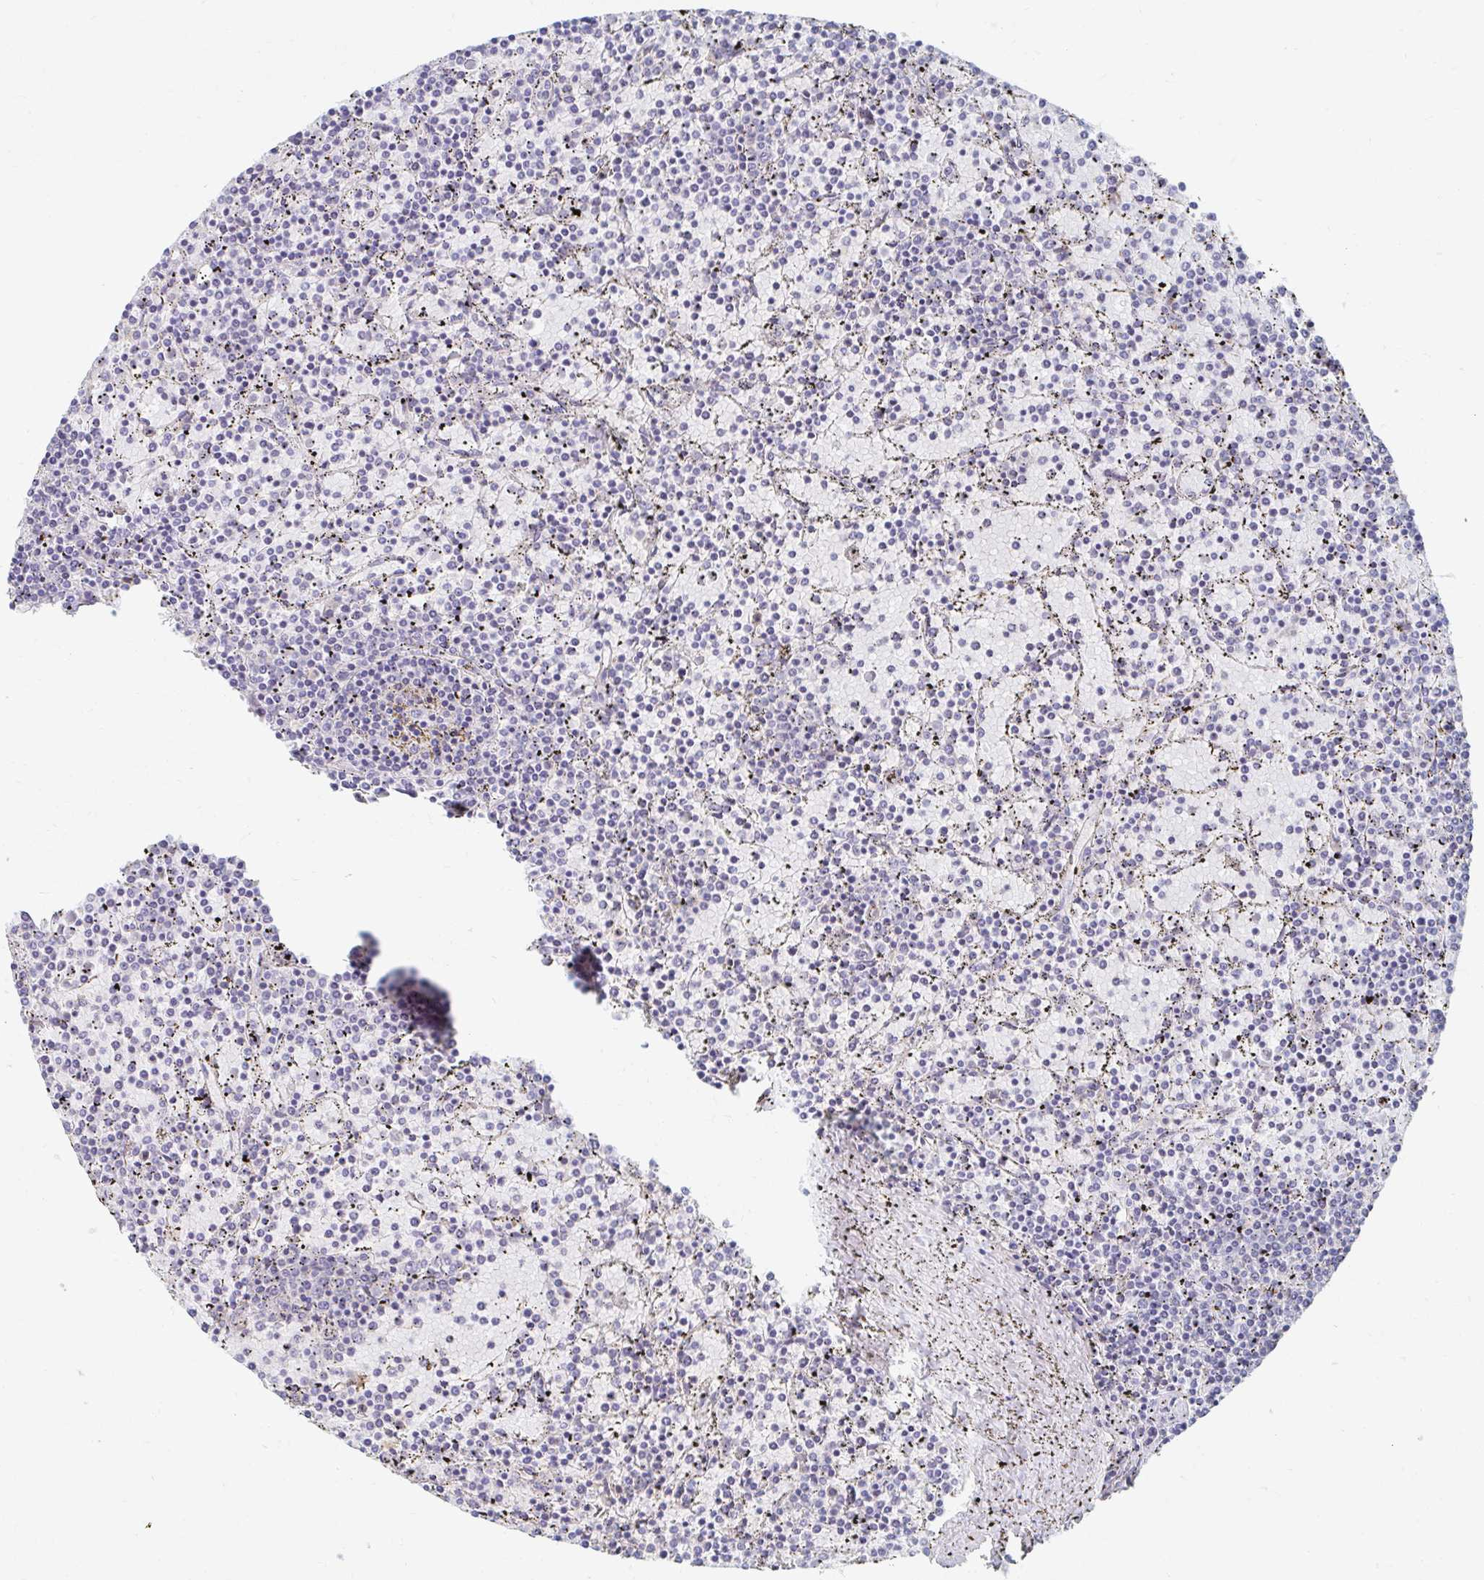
{"staining": {"intensity": "negative", "quantity": "none", "location": "none"}, "tissue": "lymphoma", "cell_type": "Tumor cells", "image_type": "cancer", "snomed": [{"axis": "morphology", "description": "Malignant lymphoma, non-Hodgkin's type, Low grade"}, {"axis": "topography", "description": "Spleen"}], "caption": "There is no significant positivity in tumor cells of malignant lymphoma, non-Hodgkin's type (low-grade).", "gene": "MYLK2", "patient": {"sex": "female", "age": 77}}